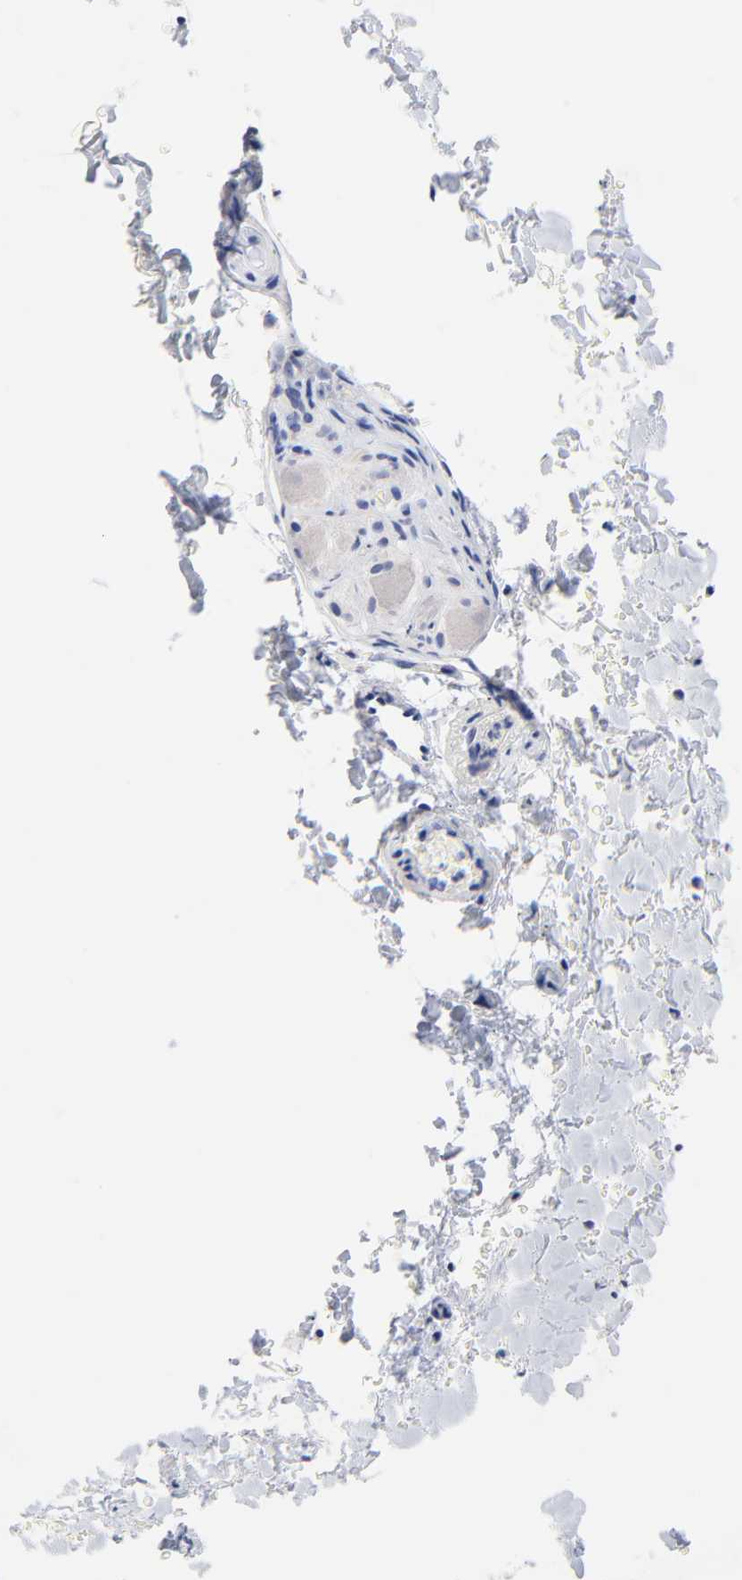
{"staining": {"intensity": "weak", "quantity": "<25%", "location": "cytoplasmic/membranous"}, "tissue": "lung cancer", "cell_type": "Tumor cells", "image_type": "cancer", "snomed": [{"axis": "morphology", "description": "Adenocarcinoma, NOS"}, {"axis": "topography", "description": "Lung"}], "caption": "There is no significant staining in tumor cells of lung cancer.", "gene": "FBXO10", "patient": {"sex": "female", "age": 44}}